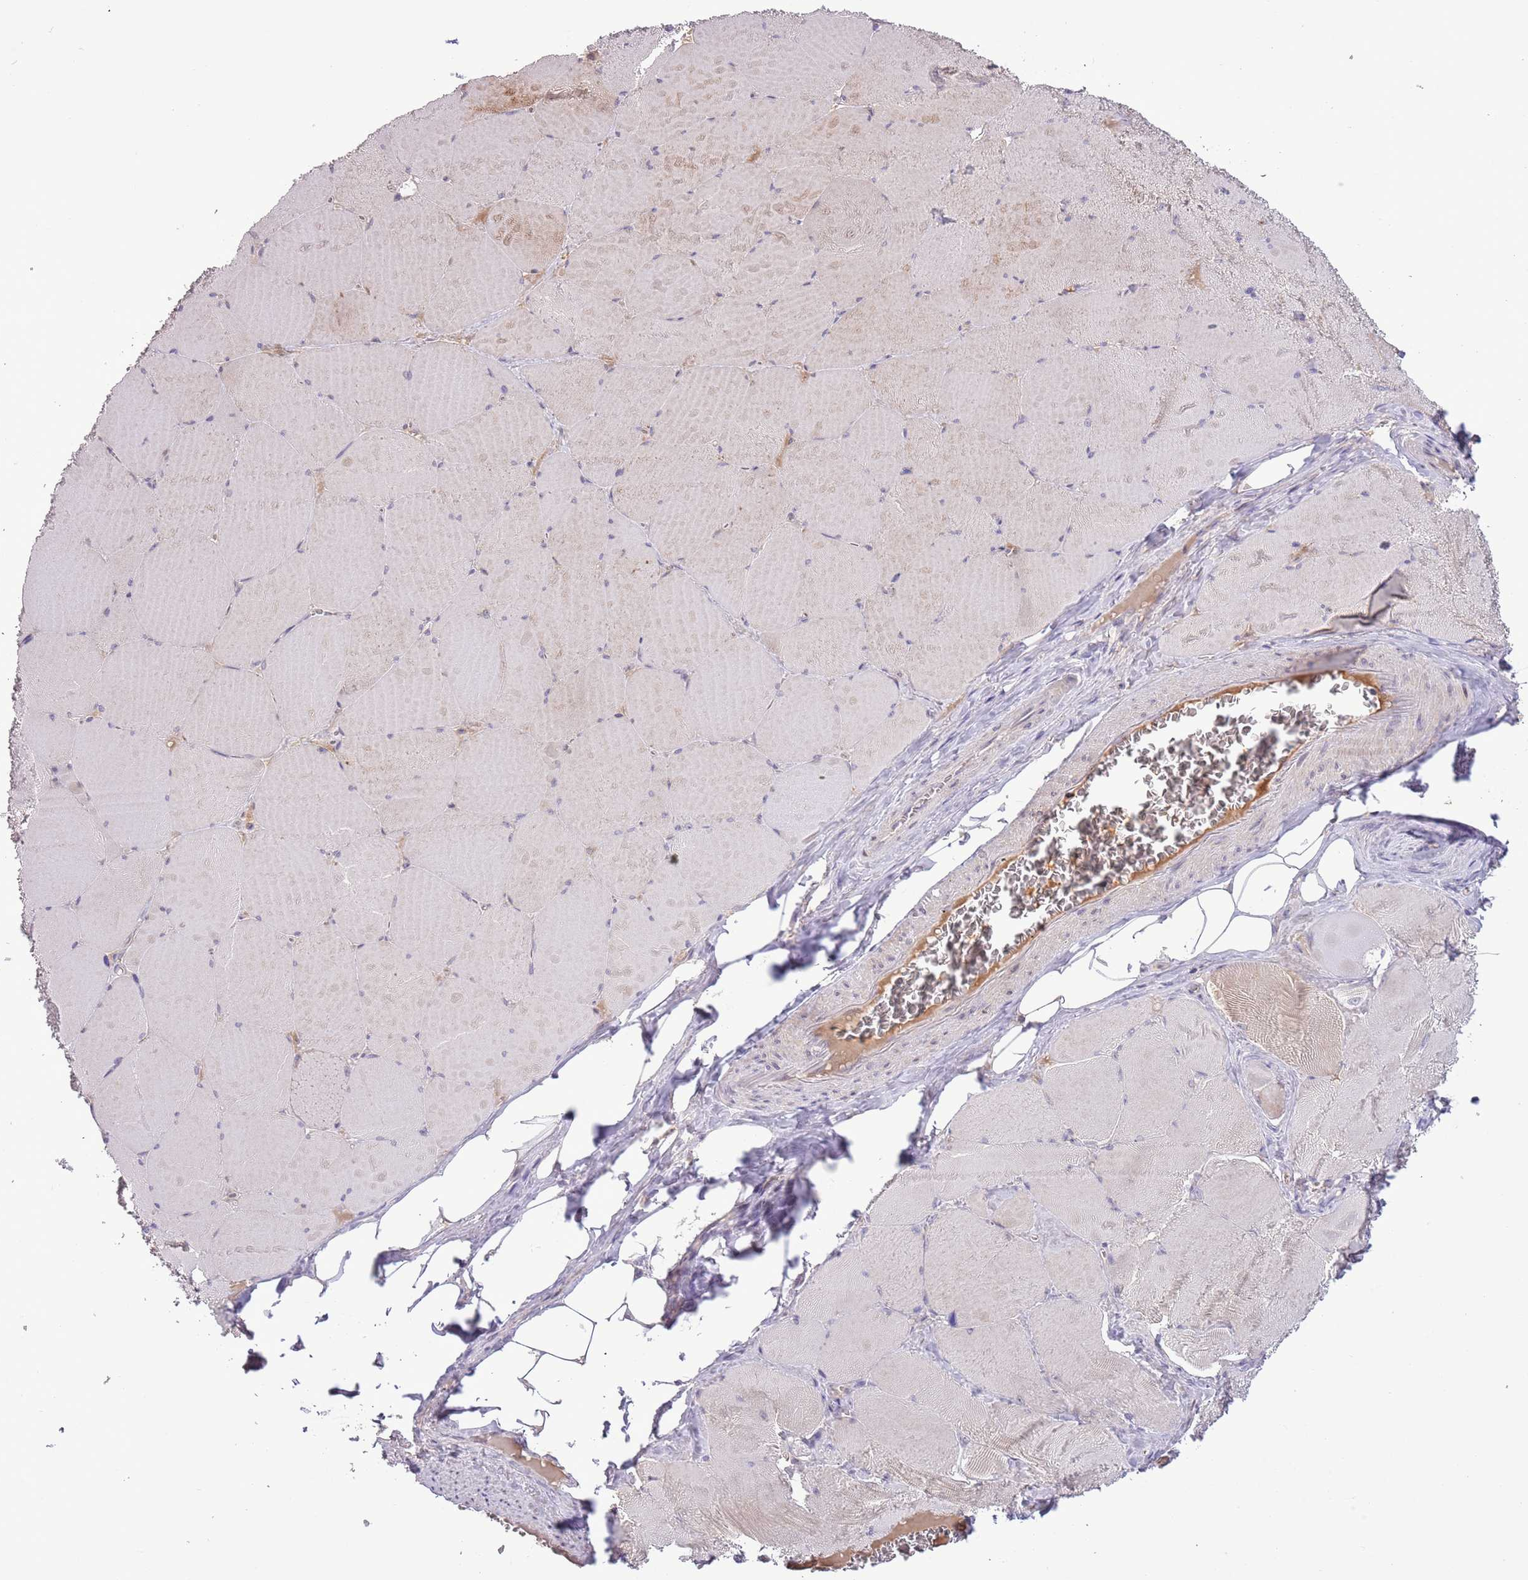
{"staining": {"intensity": "negative", "quantity": "none", "location": "none"}, "tissue": "skeletal muscle", "cell_type": "Myocytes", "image_type": "normal", "snomed": [{"axis": "morphology", "description": "Normal tissue, NOS"}, {"axis": "topography", "description": "Skeletal muscle"}, {"axis": "topography", "description": "Head-Neck"}], "caption": "A high-resolution micrograph shows immunohistochemistry (IHC) staining of benign skeletal muscle, which reveals no significant expression in myocytes.", "gene": "SHROOM3", "patient": {"sex": "male", "age": 66}}